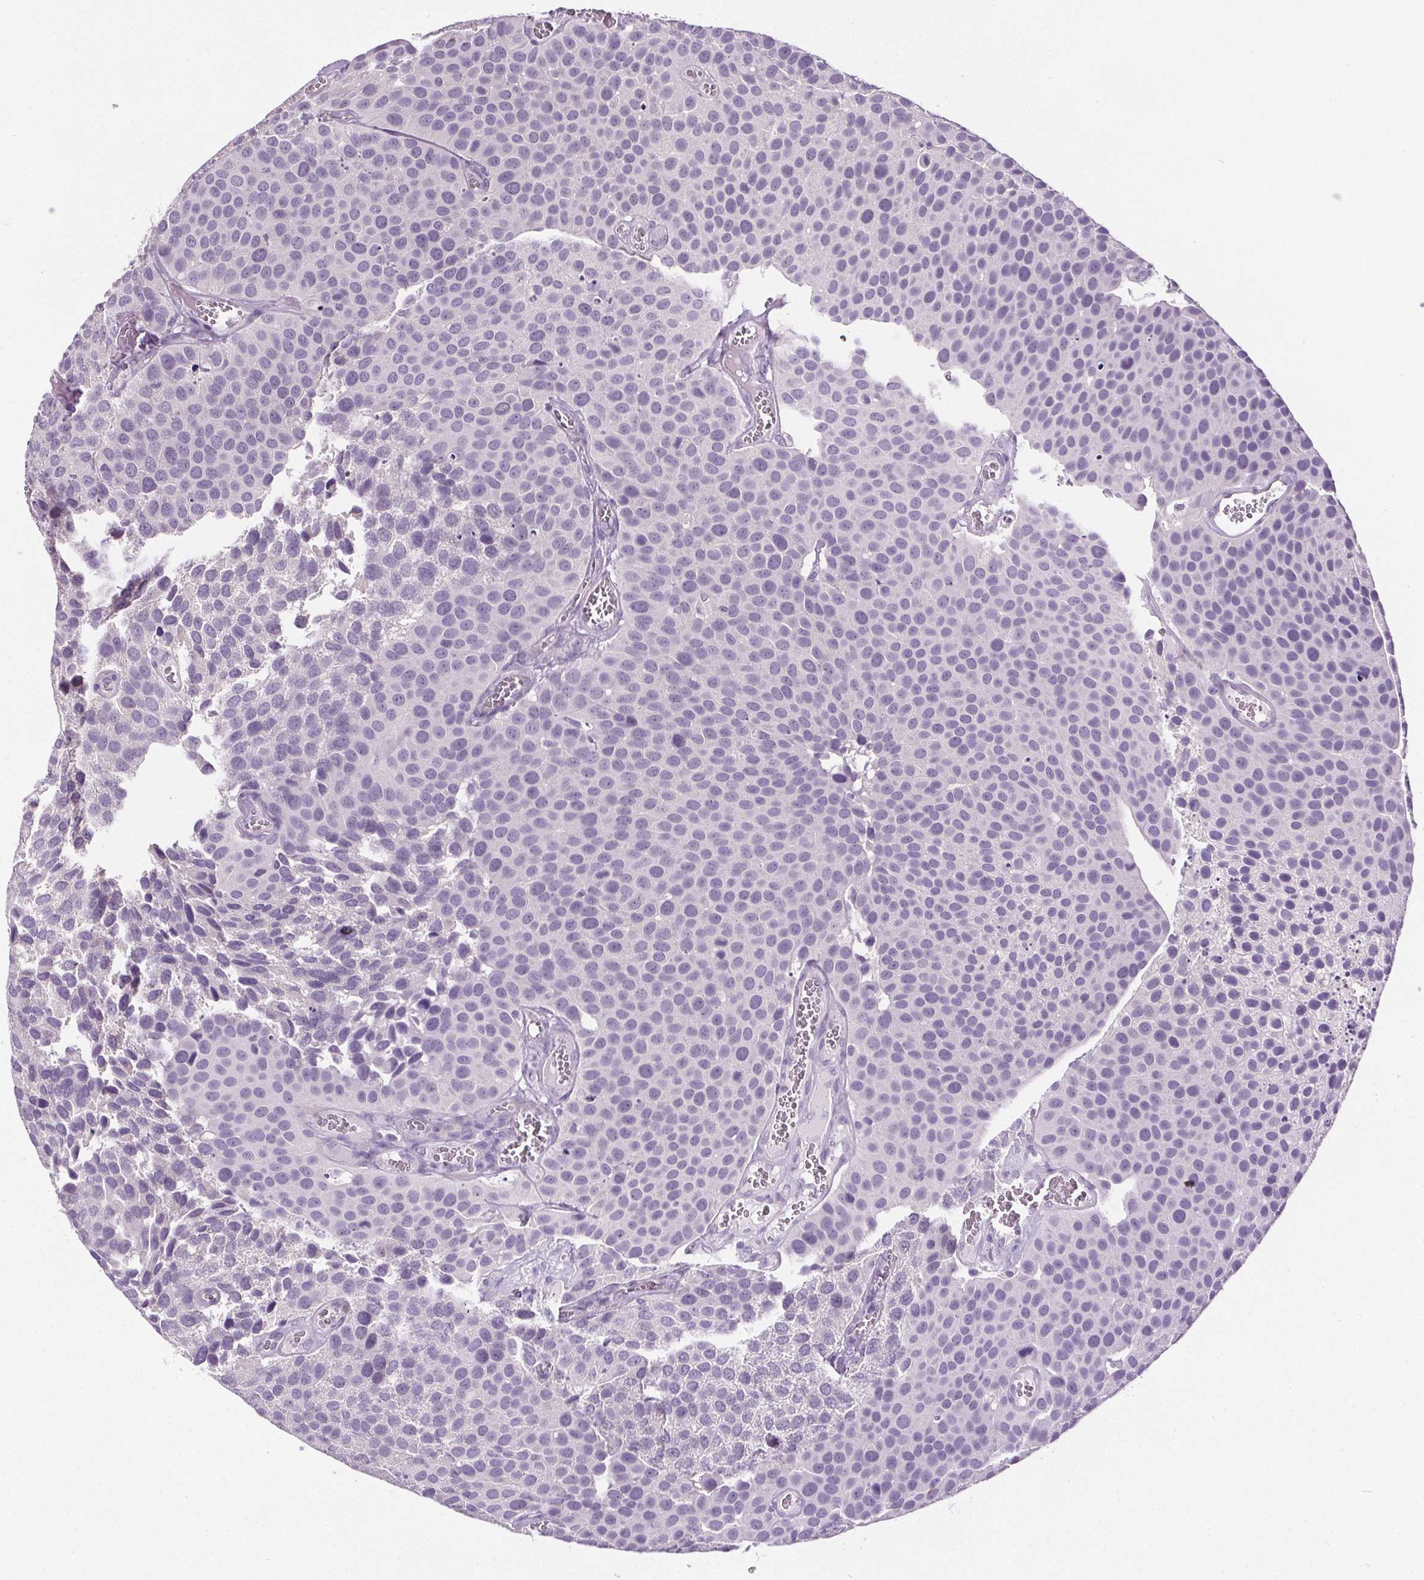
{"staining": {"intensity": "negative", "quantity": "none", "location": "none"}, "tissue": "urothelial cancer", "cell_type": "Tumor cells", "image_type": "cancer", "snomed": [{"axis": "morphology", "description": "Urothelial carcinoma, Low grade"}, {"axis": "topography", "description": "Urinary bladder"}], "caption": "Urothelial carcinoma (low-grade) was stained to show a protein in brown. There is no significant positivity in tumor cells. (Brightfield microscopy of DAB IHC at high magnification).", "gene": "GPIHBP1", "patient": {"sex": "female", "age": 69}}